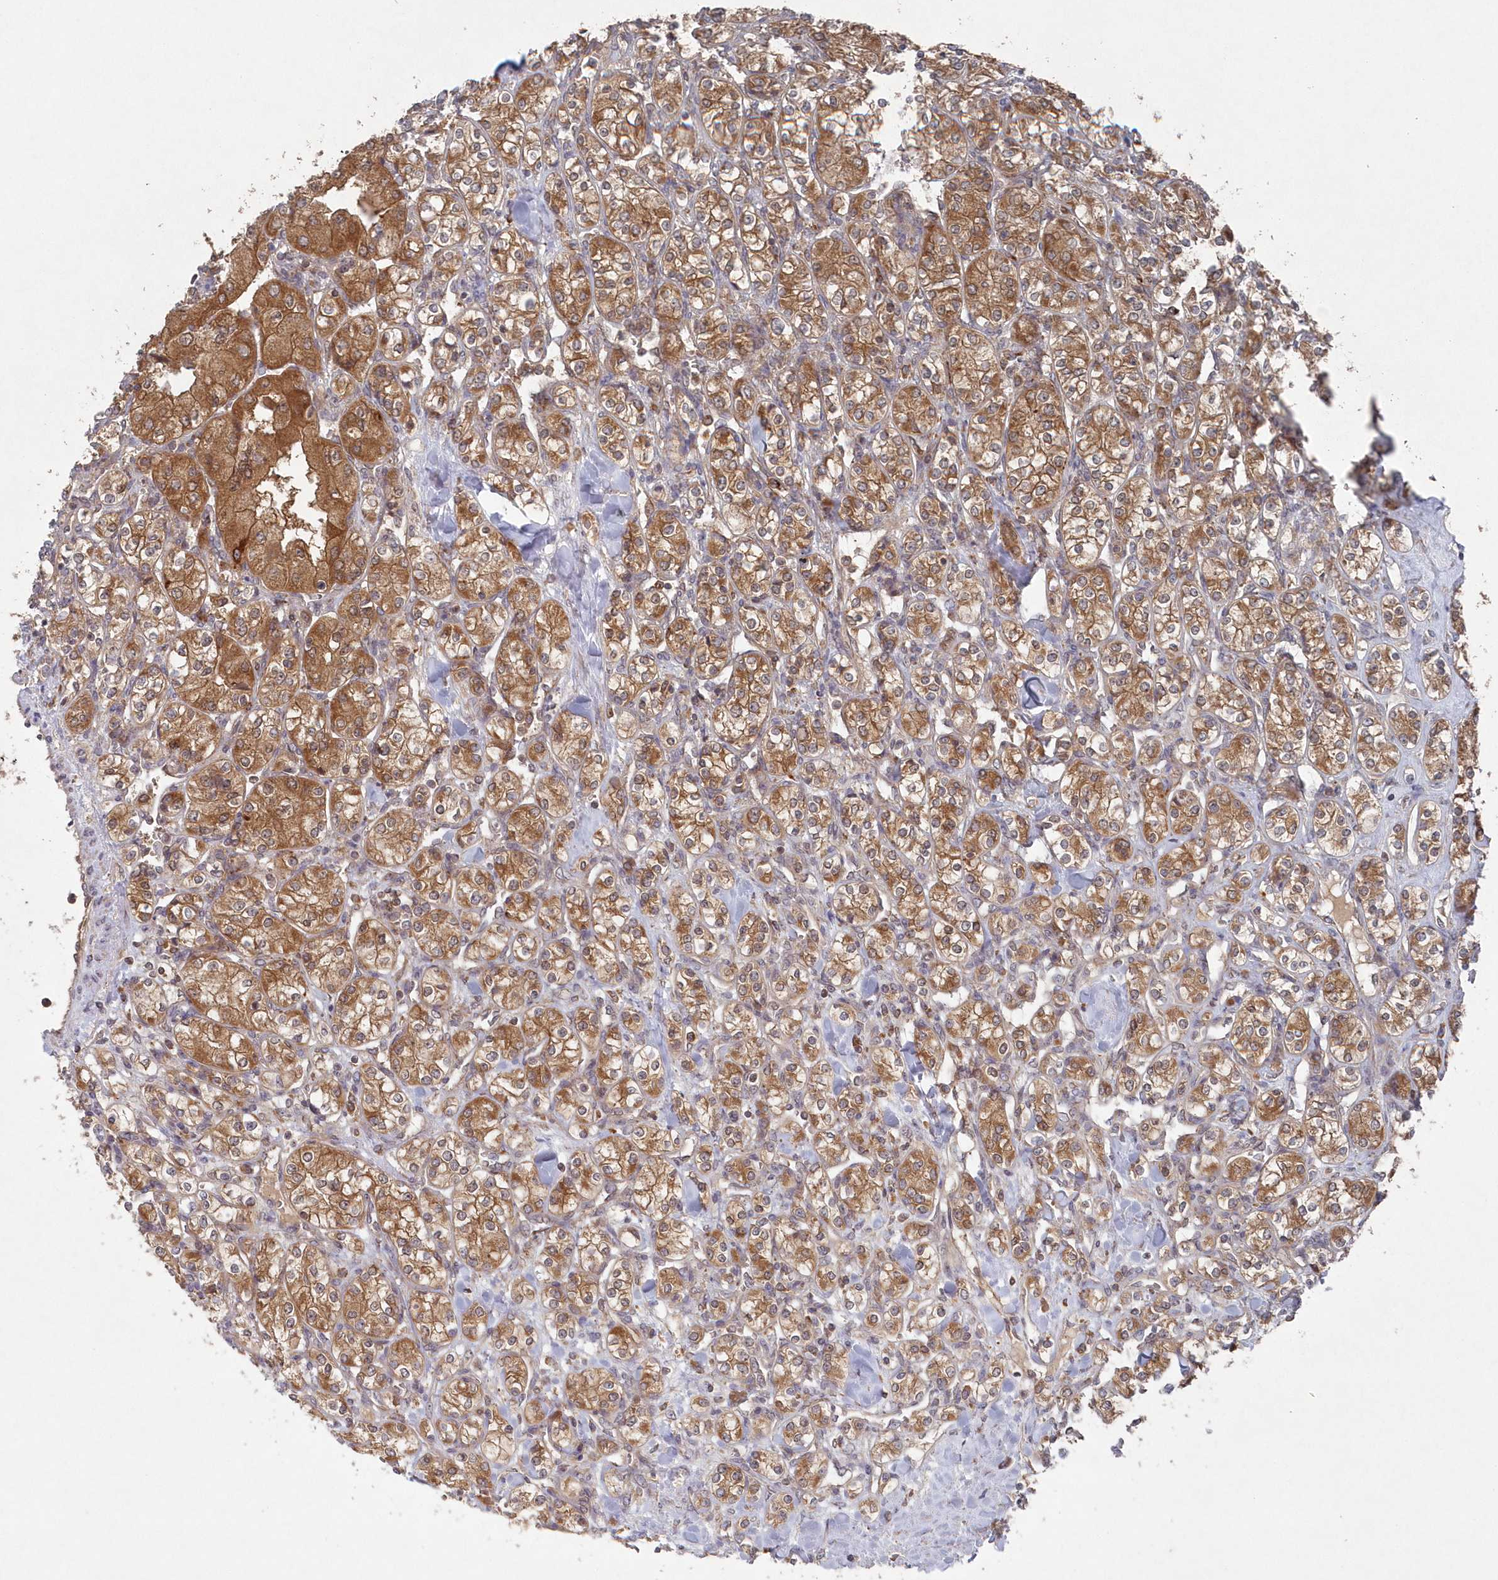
{"staining": {"intensity": "moderate", "quantity": ">75%", "location": "cytoplasmic/membranous"}, "tissue": "renal cancer", "cell_type": "Tumor cells", "image_type": "cancer", "snomed": [{"axis": "morphology", "description": "Adenocarcinoma, NOS"}, {"axis": "topography", "description": "Kidney"}], "caption": "Human renal cancer stained for a protein (brown) exhibits moderate cytoplasmic/membranous positive positivity in approximately >75% of tumor cells.", "gene": "ASNSD1", "patient": {"sex": "male", "age": 77}}